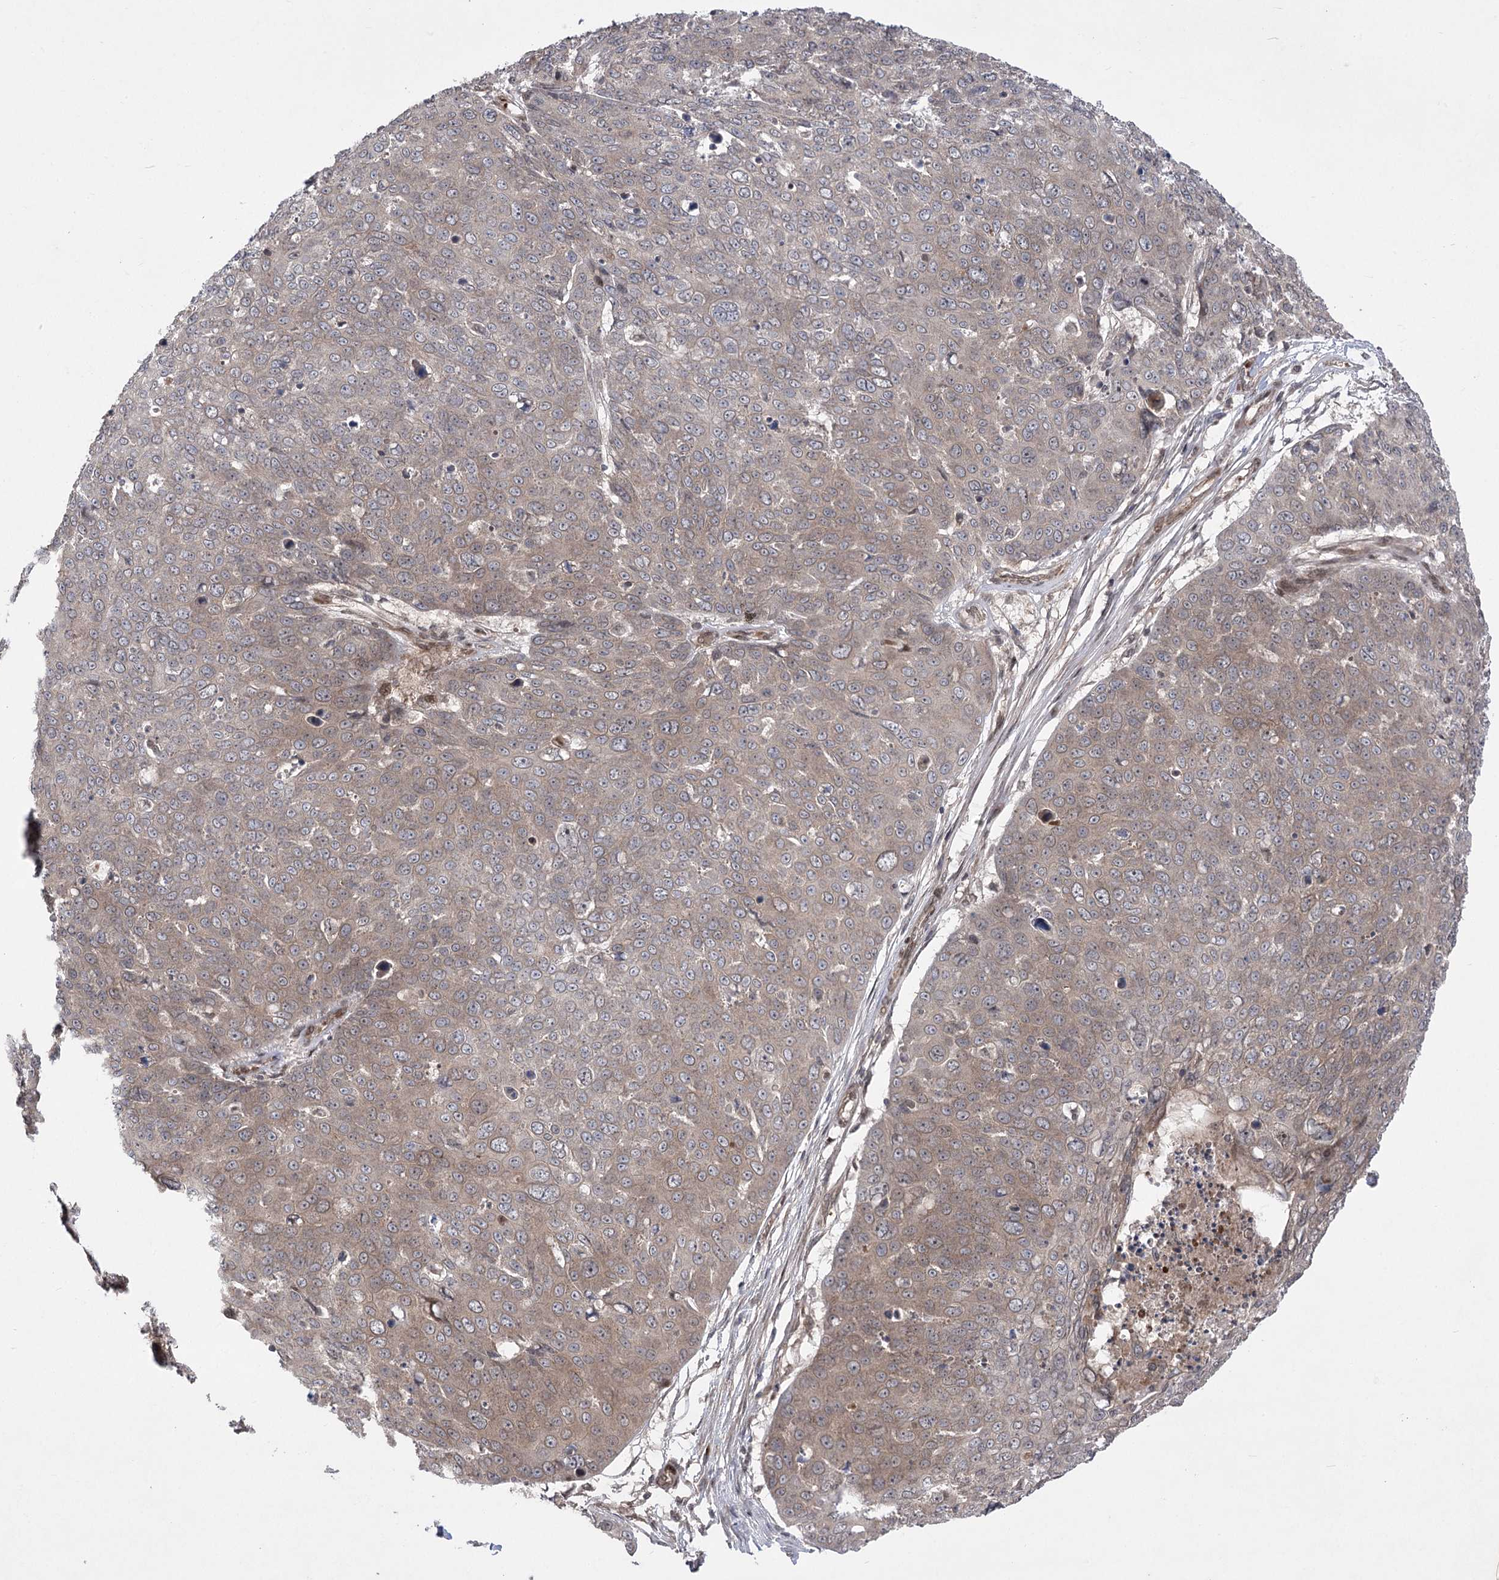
{"staining": {"intensity": "weak", "quantity": "<25%", "location": "cytoplasmic/membranous"}, "tissue": "skin cancer", "cell_type": "Tumor cells", "image_type": "cancer", "snomed": [{"axis": "morphology", "description": "Squamous cell carcinoma, NOS"}, {"axis": "topography", "description": "Skin"}], "caption": "This is a photomicrograph of immunohistochemistry staining of squamous cell carcinoma (skin), which shows no expression in tumor cells. Nuclei are stained in blue.", "gene": "TENM2", "patient": {"sex": "male", "age": 71}}